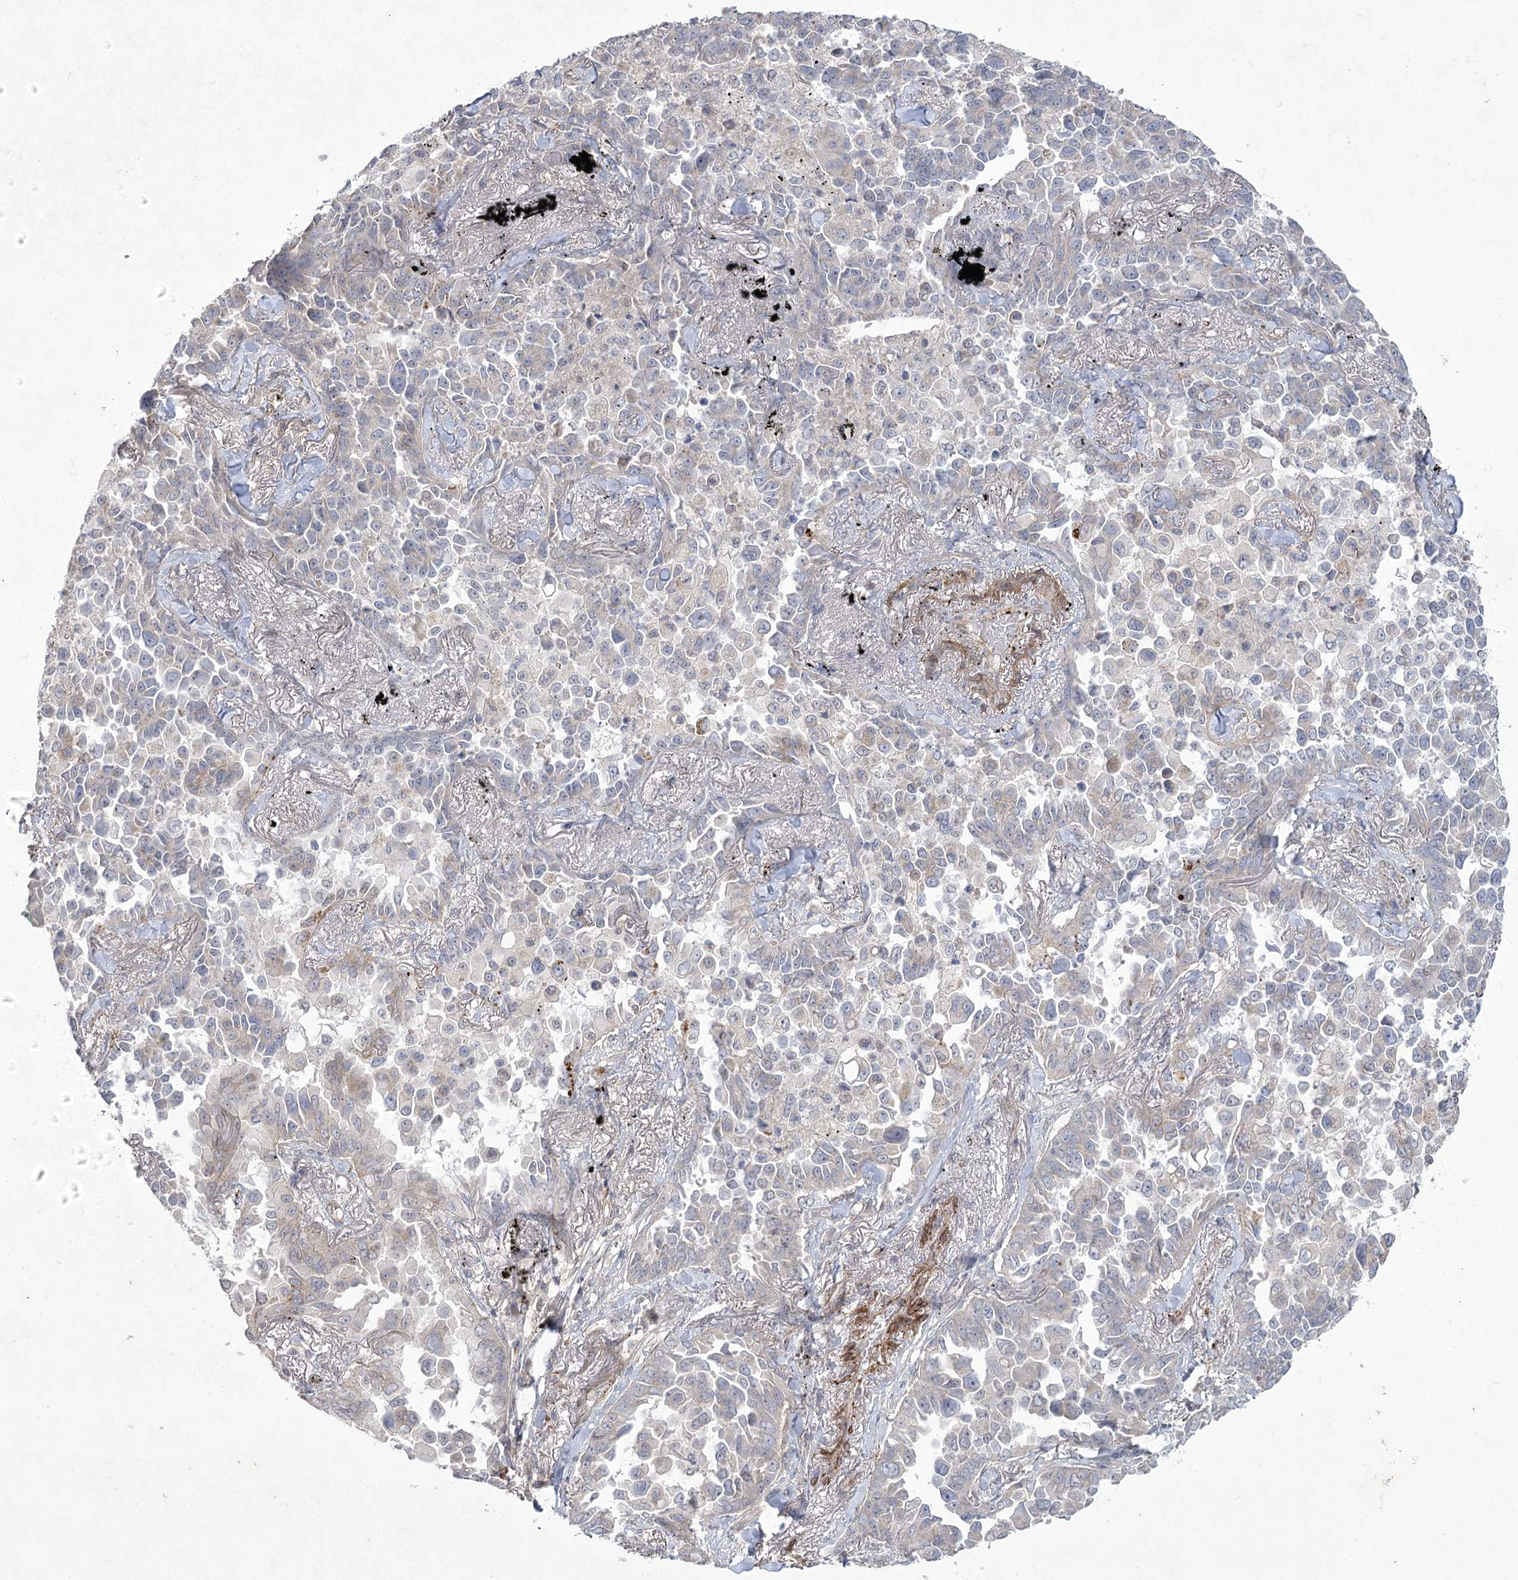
{"staining": {"intensity": "negative", "quantity": "none", "location": "none"}, "tissue": "lung cancer", "cell_type": "Tumor cells", "image_type": "cancer", "snomed": [{"axis": "morphology", "description": "Adenocarcinoma, NOS"}, {"axis": "topography", "description": "Lung"}], "caption": "Tumor cells are negative for brown protein staining in lung cancer (adenocarcinoma).", "gene": "AMTN", "patient": {"sex": "female", "age": 67}}